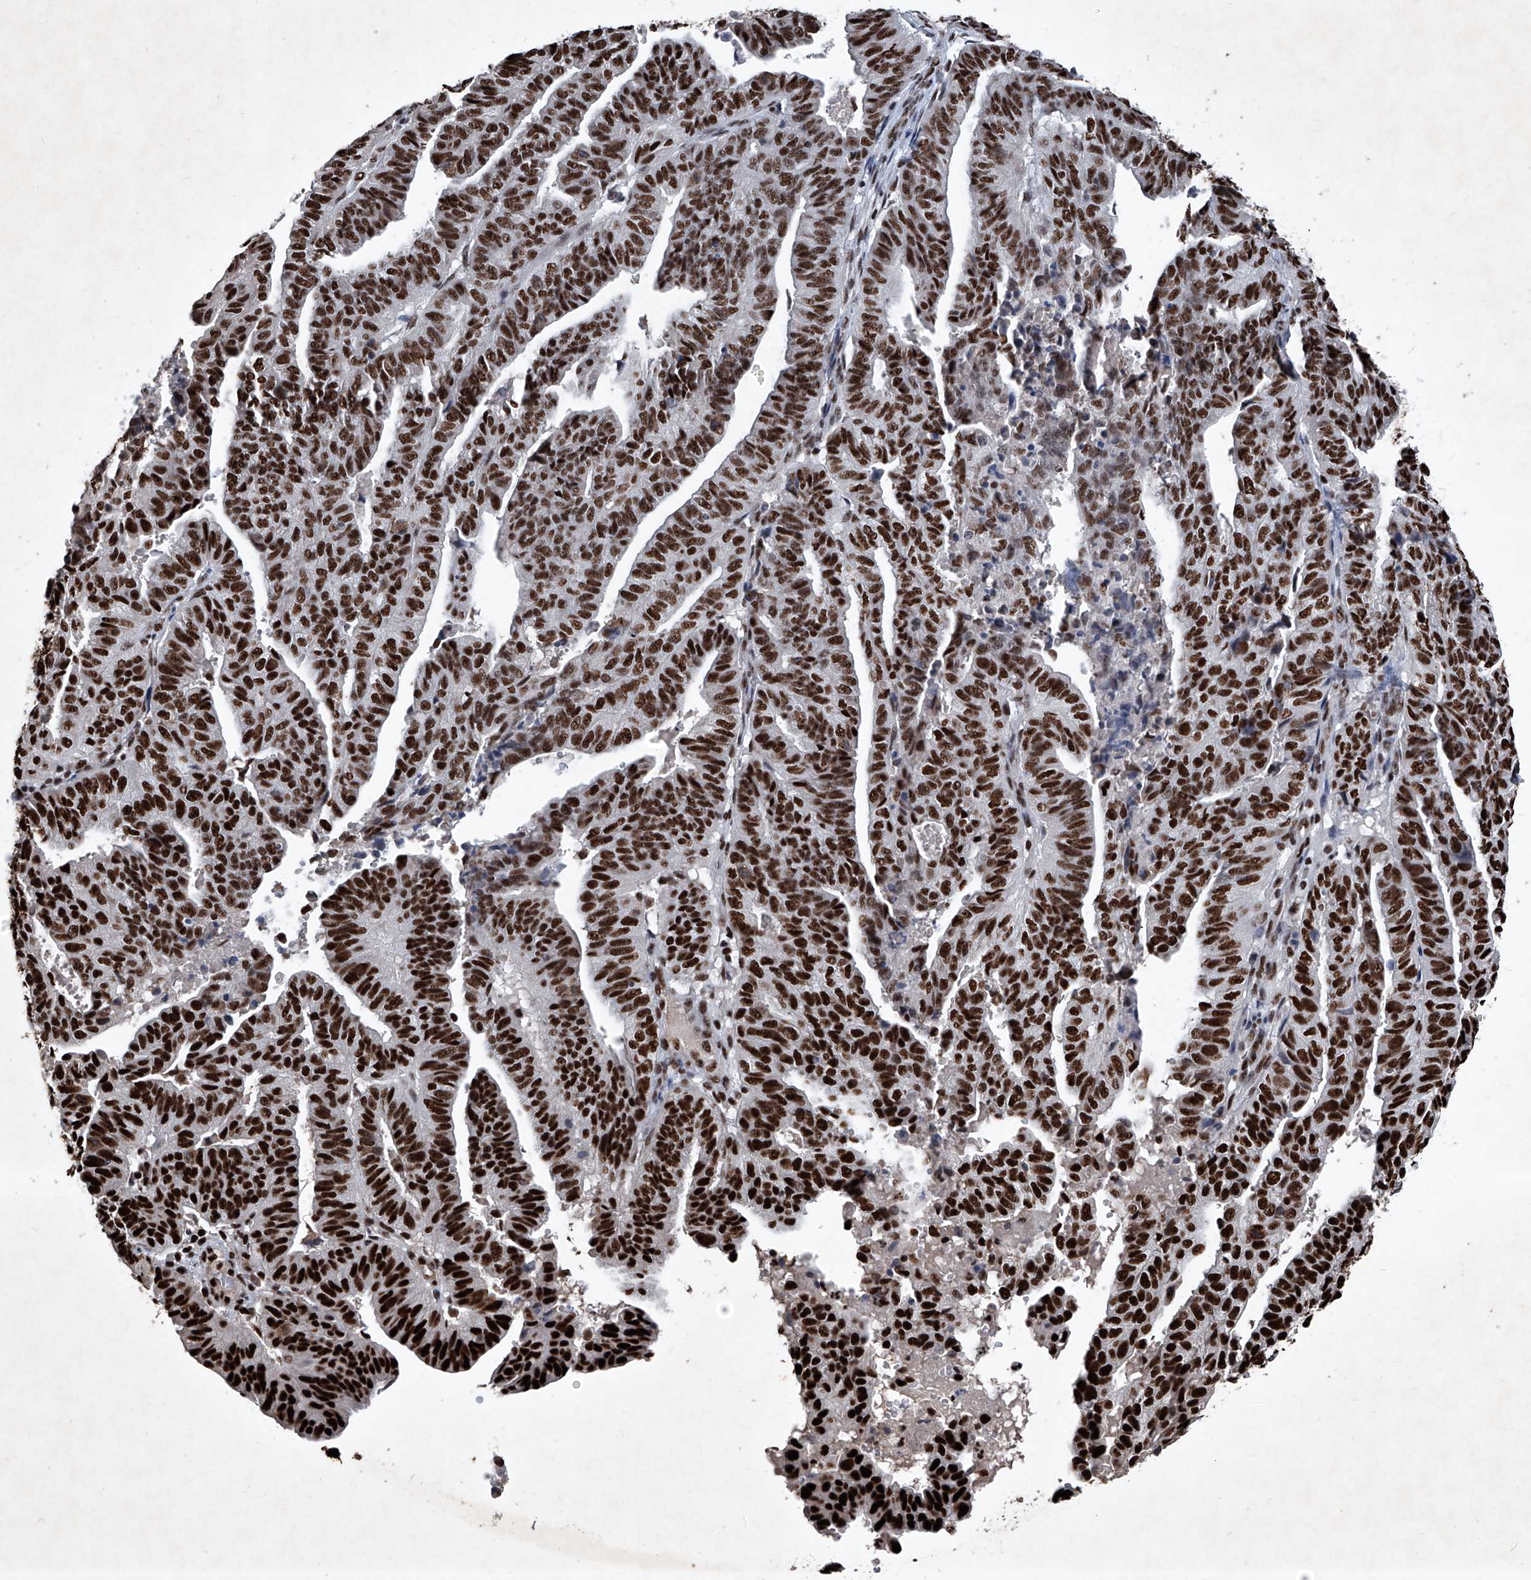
{"staining": {"intensity": "strong", "quantity": ">75%", "location": "nuclear"}, "tissue": "endometrial cancer", "cell_type": "Tumor cells", "image_type": "cancer", "snomed": [{"axis": "morphology", "description": "Adenocarcinoma, NOS"}, {"axis": "topography", "description": "Uterus"}], "caption": "A histopathology image showing strong nuclear staining in about >75% of tumor cells in endometrial cancer, as visualized by brown immunohistochemical staining.", "gene": "DDX39B", "patient": {"sex": "female", "age": 77}}